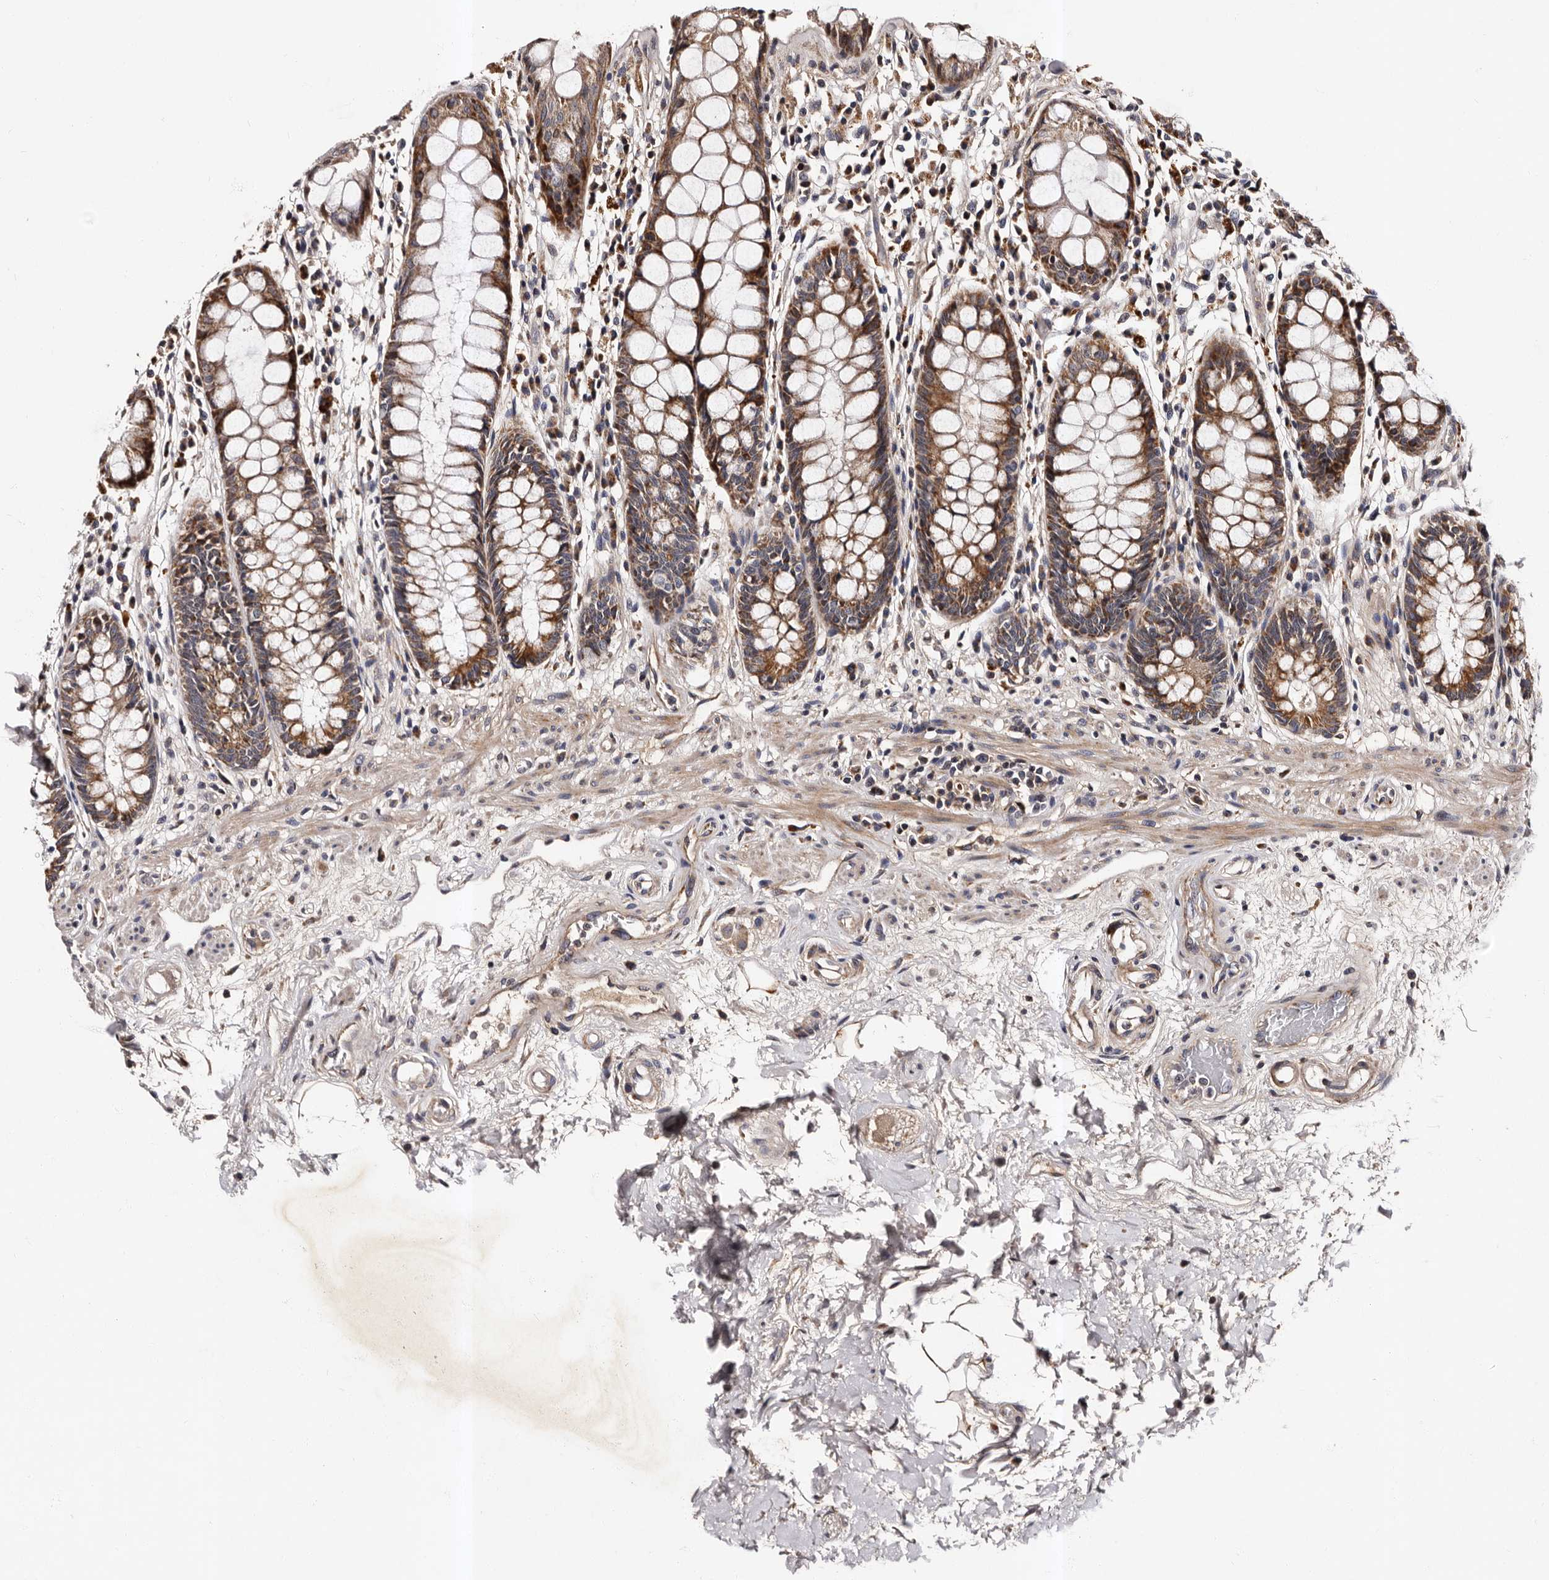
{"staining": {"intensity": "moderate", "quantity": ">75%", "location": "cytoplasmic/membranous"}, "tissue": "rectum", "cell_type": "Glandular cells", "image_type": "normal", "snomed": [{"axis": "morphology", "description": "Normal tissue, NOS"}, {"axis": "topography", "description": "Rectum"}], "caption": "Benign rectum shows moderate cytoplasmic/membranous positivity in approximately >75% of glandular cells.", "gene": "ADCK5", "patient": {"sex": "male", "age": 64}}